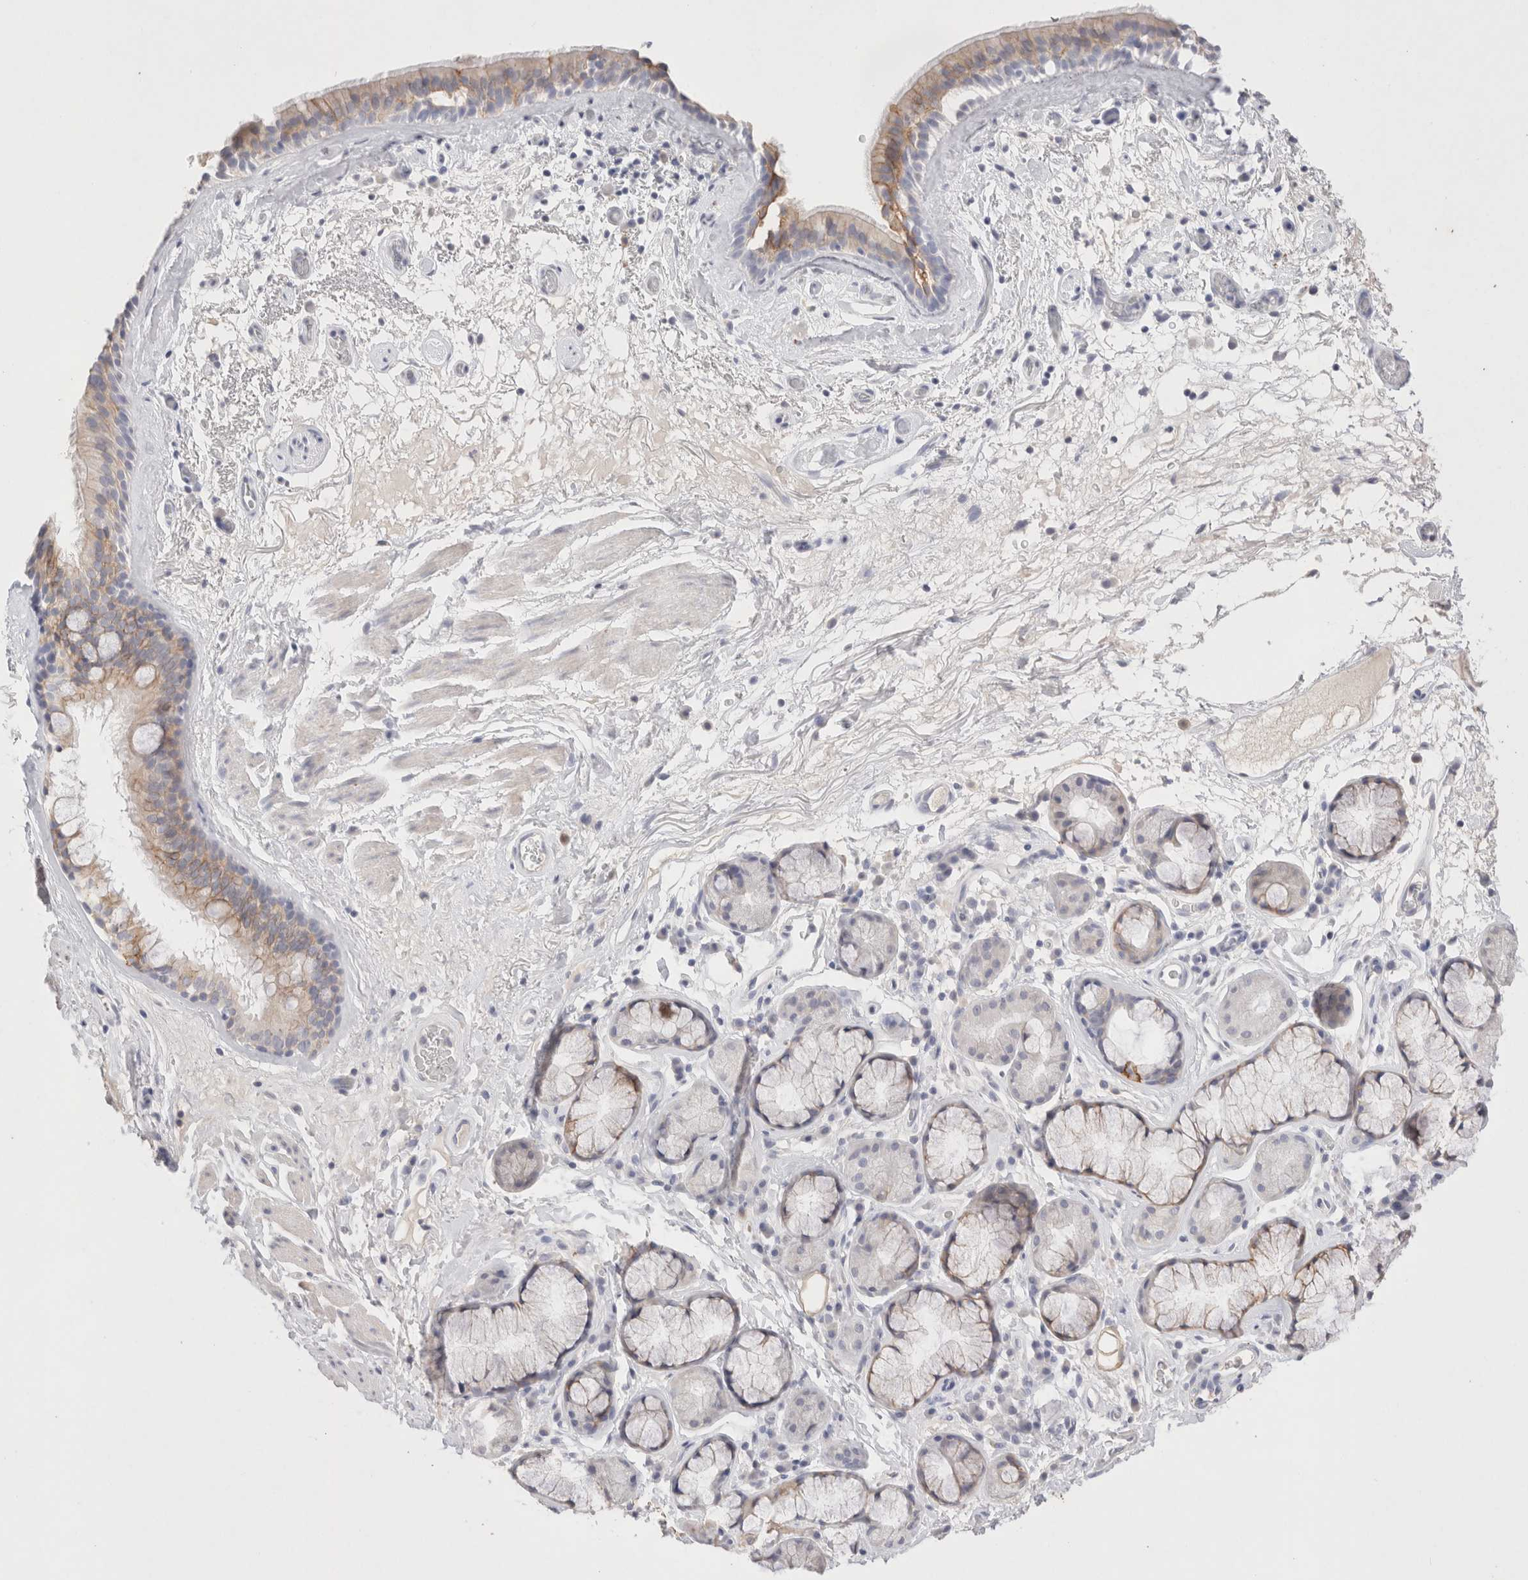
{"staining": {"intensity": "weak", "quantity": ">75%", "location": "cytoplasmic/membranous"}, "tissue": "bronchus", "cell_type": "Respiratory epithelial cells", "image_type": "normal", "snomed": [{"axis": "morphology", "description": "Normal tissue, NOS"}, {"axis": "topography", "description": "Cartilage tissue"}], "caption": "Protein staining by immunohistochemistry (IHC) shows weak cytoplasmic/membranous staining in about >75% of respiratory epithelial cells in benign bronchus. The protein of interest is shown in brown color, while the nuclei are stained blue.", "gene": "EPCAM", "patient": {"sex": "female", "age": 63}}